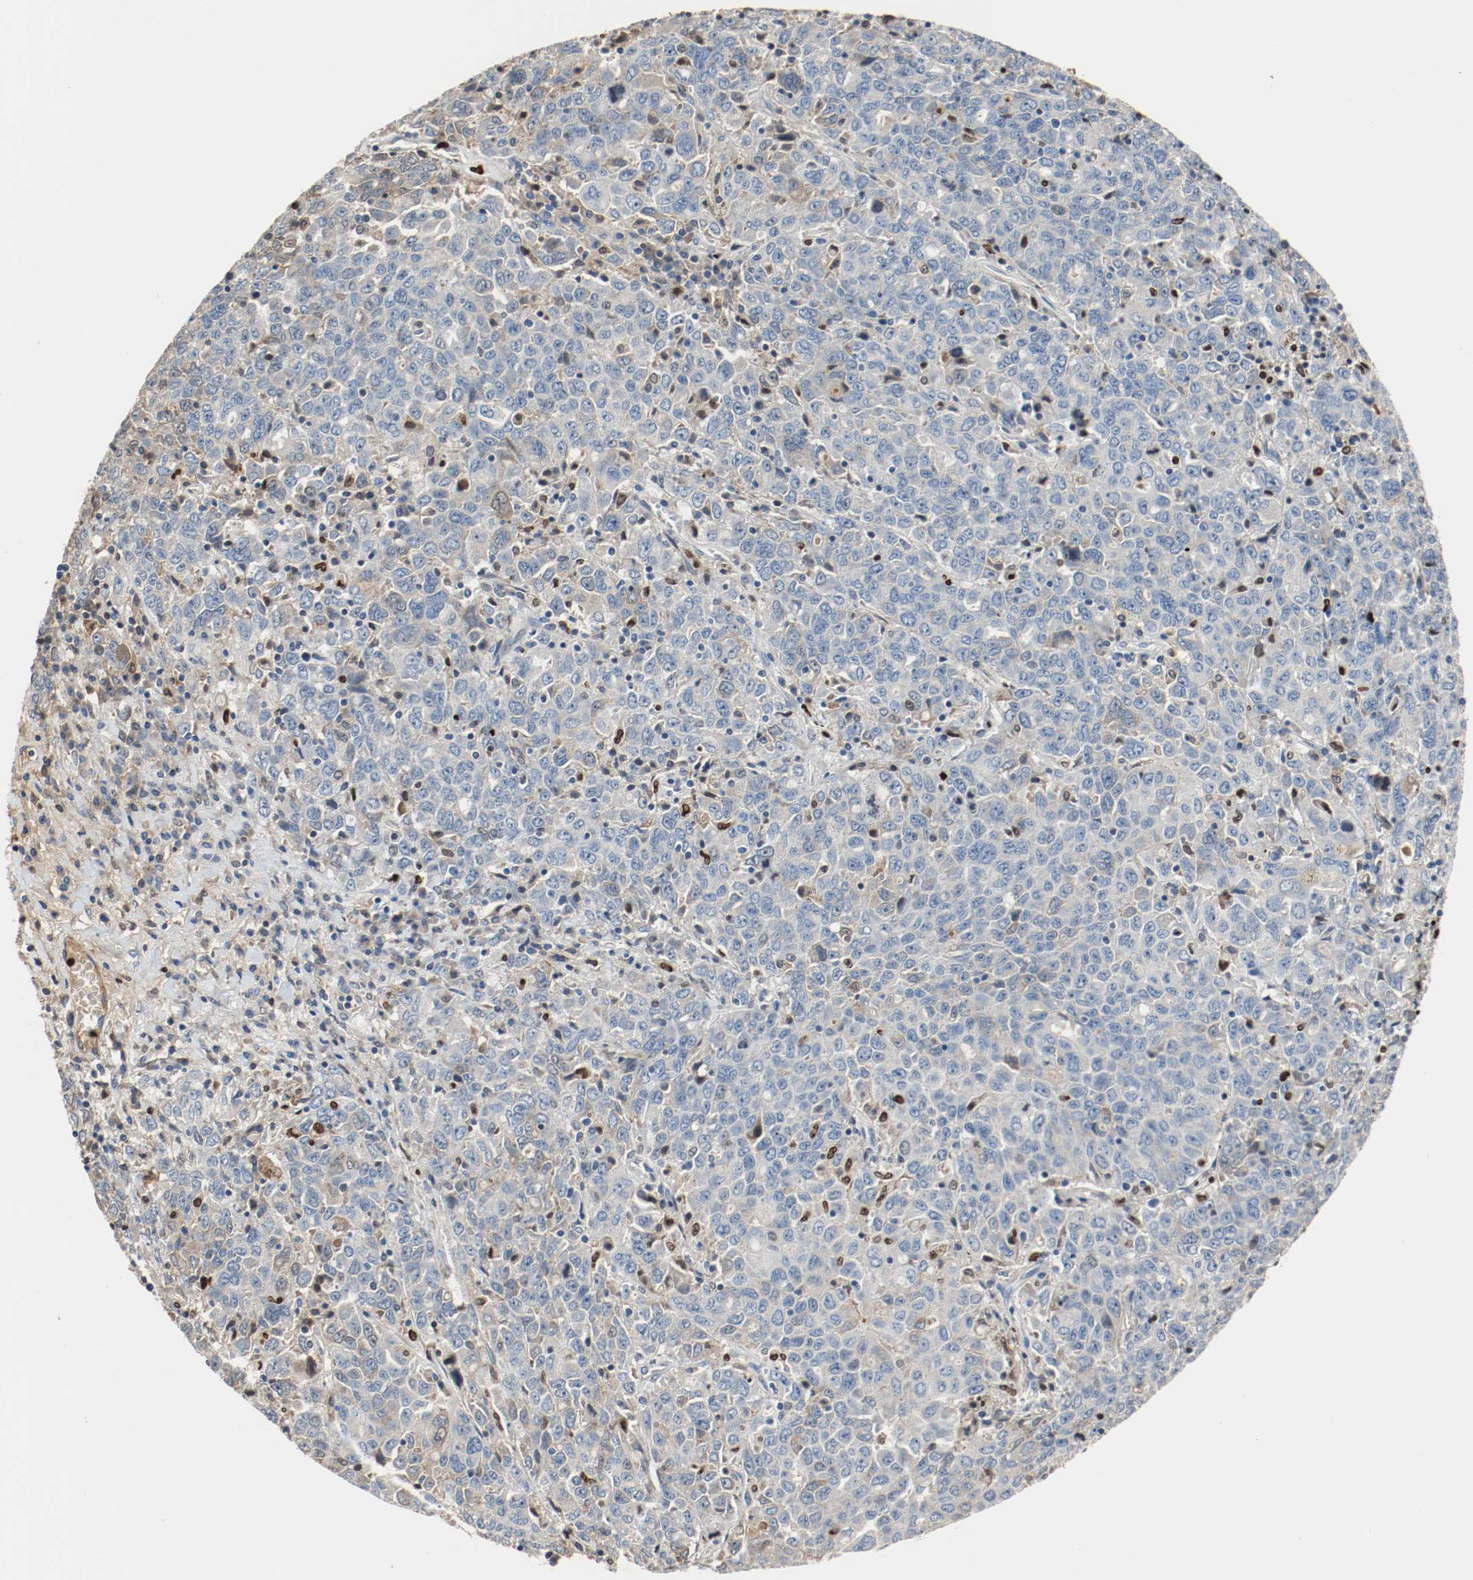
{"staining": {"intensity": "negative", "quantity": "none", "location": "none"}, "tissue": "ovarian cancer", "cell_type": "Tumor cells", "image_type": "cancer", "snomed": [{"axis": "morphology", "description": "Carcinoma, endometroid"}, {"axis": "topography", "description": "Ovary"}], "caption": "A high-resolution image shows IHC staining of ovarian cancer (endometroid carcinoma), which shows no significant staining in tumor cells.", "gene": "BLK", "patient": {"sex": "female", "age": 62}}